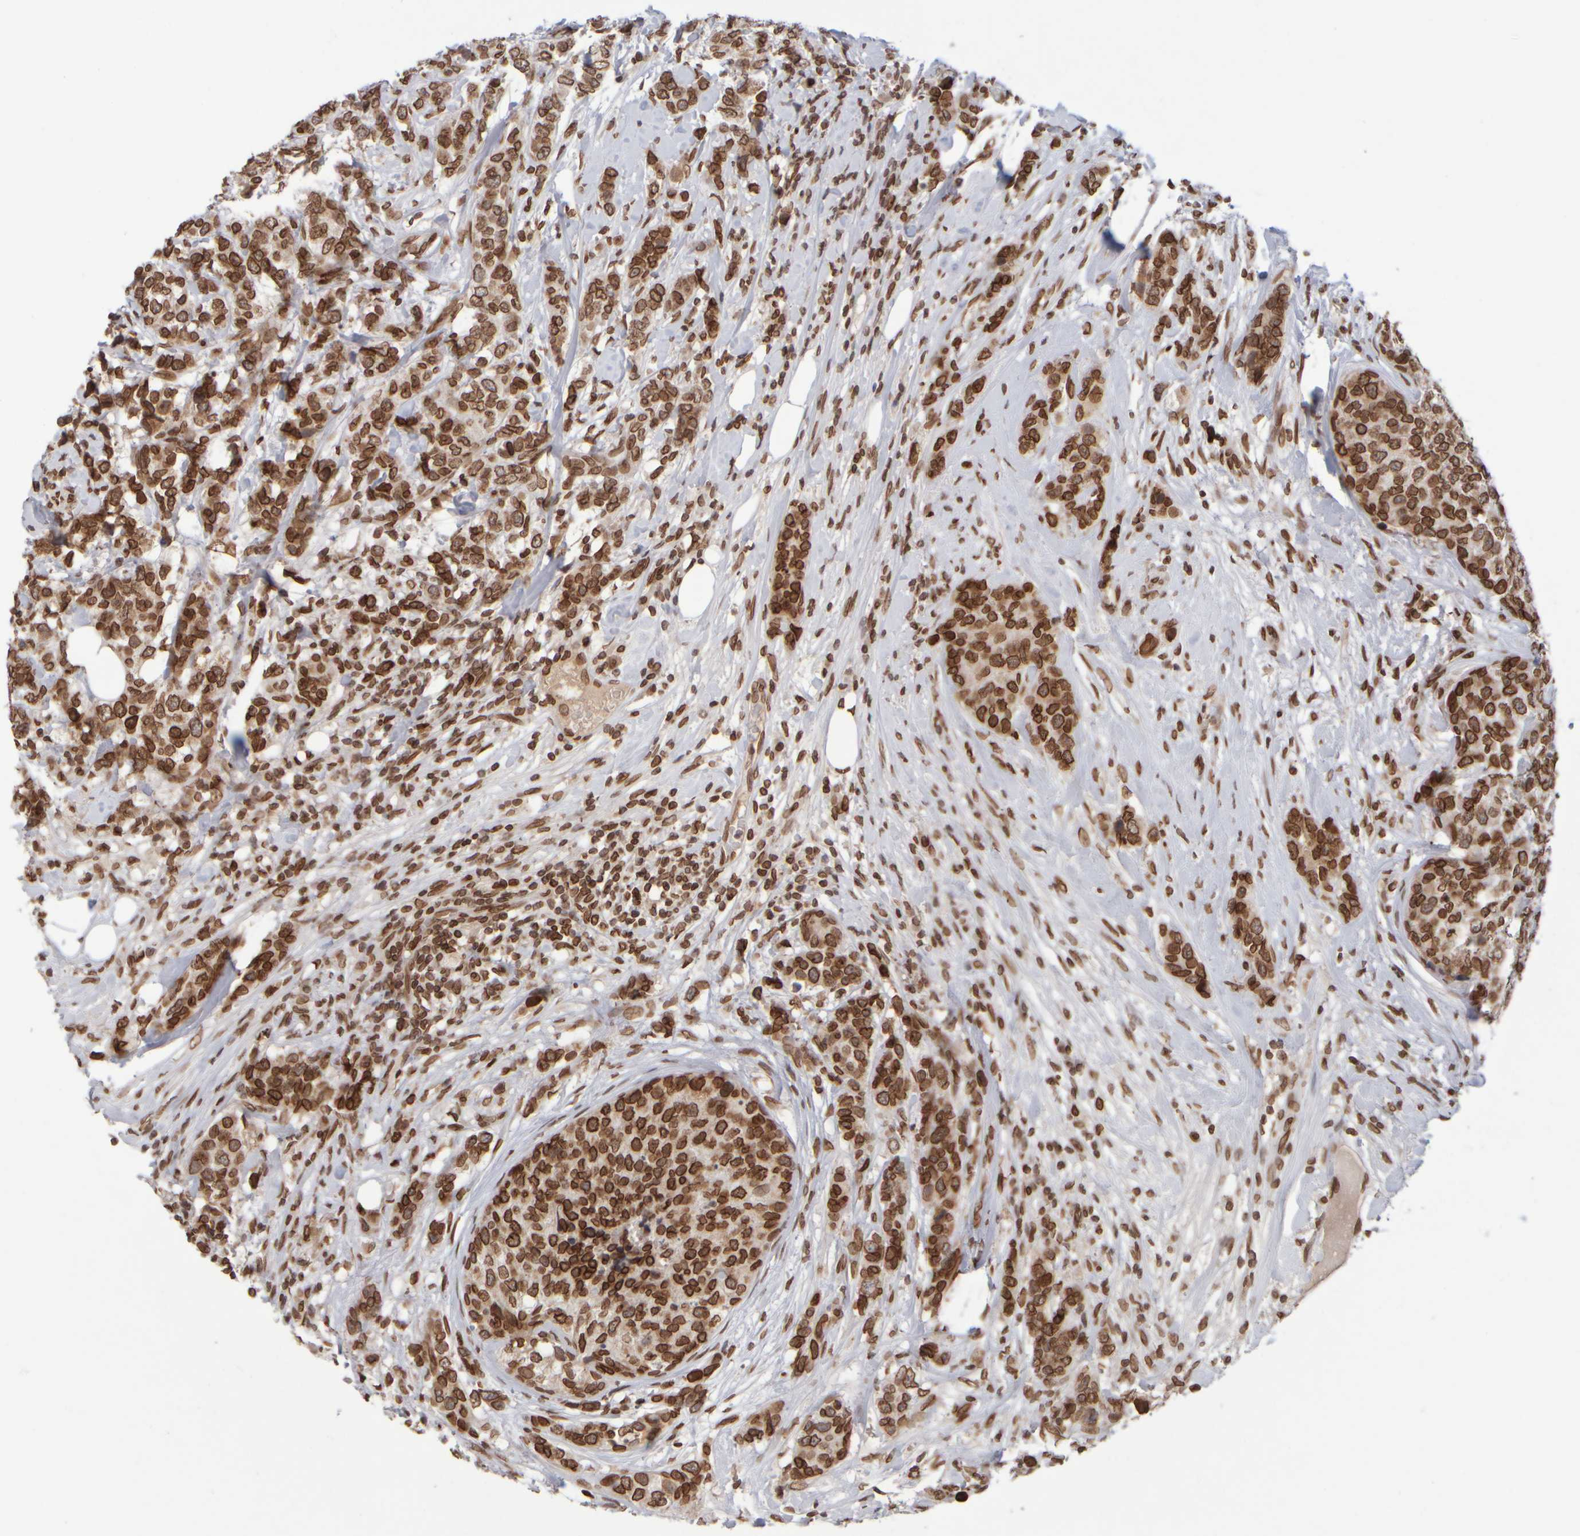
{"staining": {"intensity": "strong", "quantity": ">75%", "location": "cytoplasmic/membranous,nuclear"}, "tissue": "breast cancer", "cell_type": "Tumor cells", "image_type": "cancer", "snomed": [{"axis": "morphology", "description": "Lobular carcinoma"}, {"axis": "topography", "description": "Breast"}], "caption": "Immunohistochemistry image of human lobular carcinoma (breast) stained for a protein (brown), which demonstrates high levels of strong cytoplasmic/membranous and nuclear staining in approximately >75% of tumor cells.", "gene": "ZC3HC1", "patient": {"sex": "female", "age": 59}}